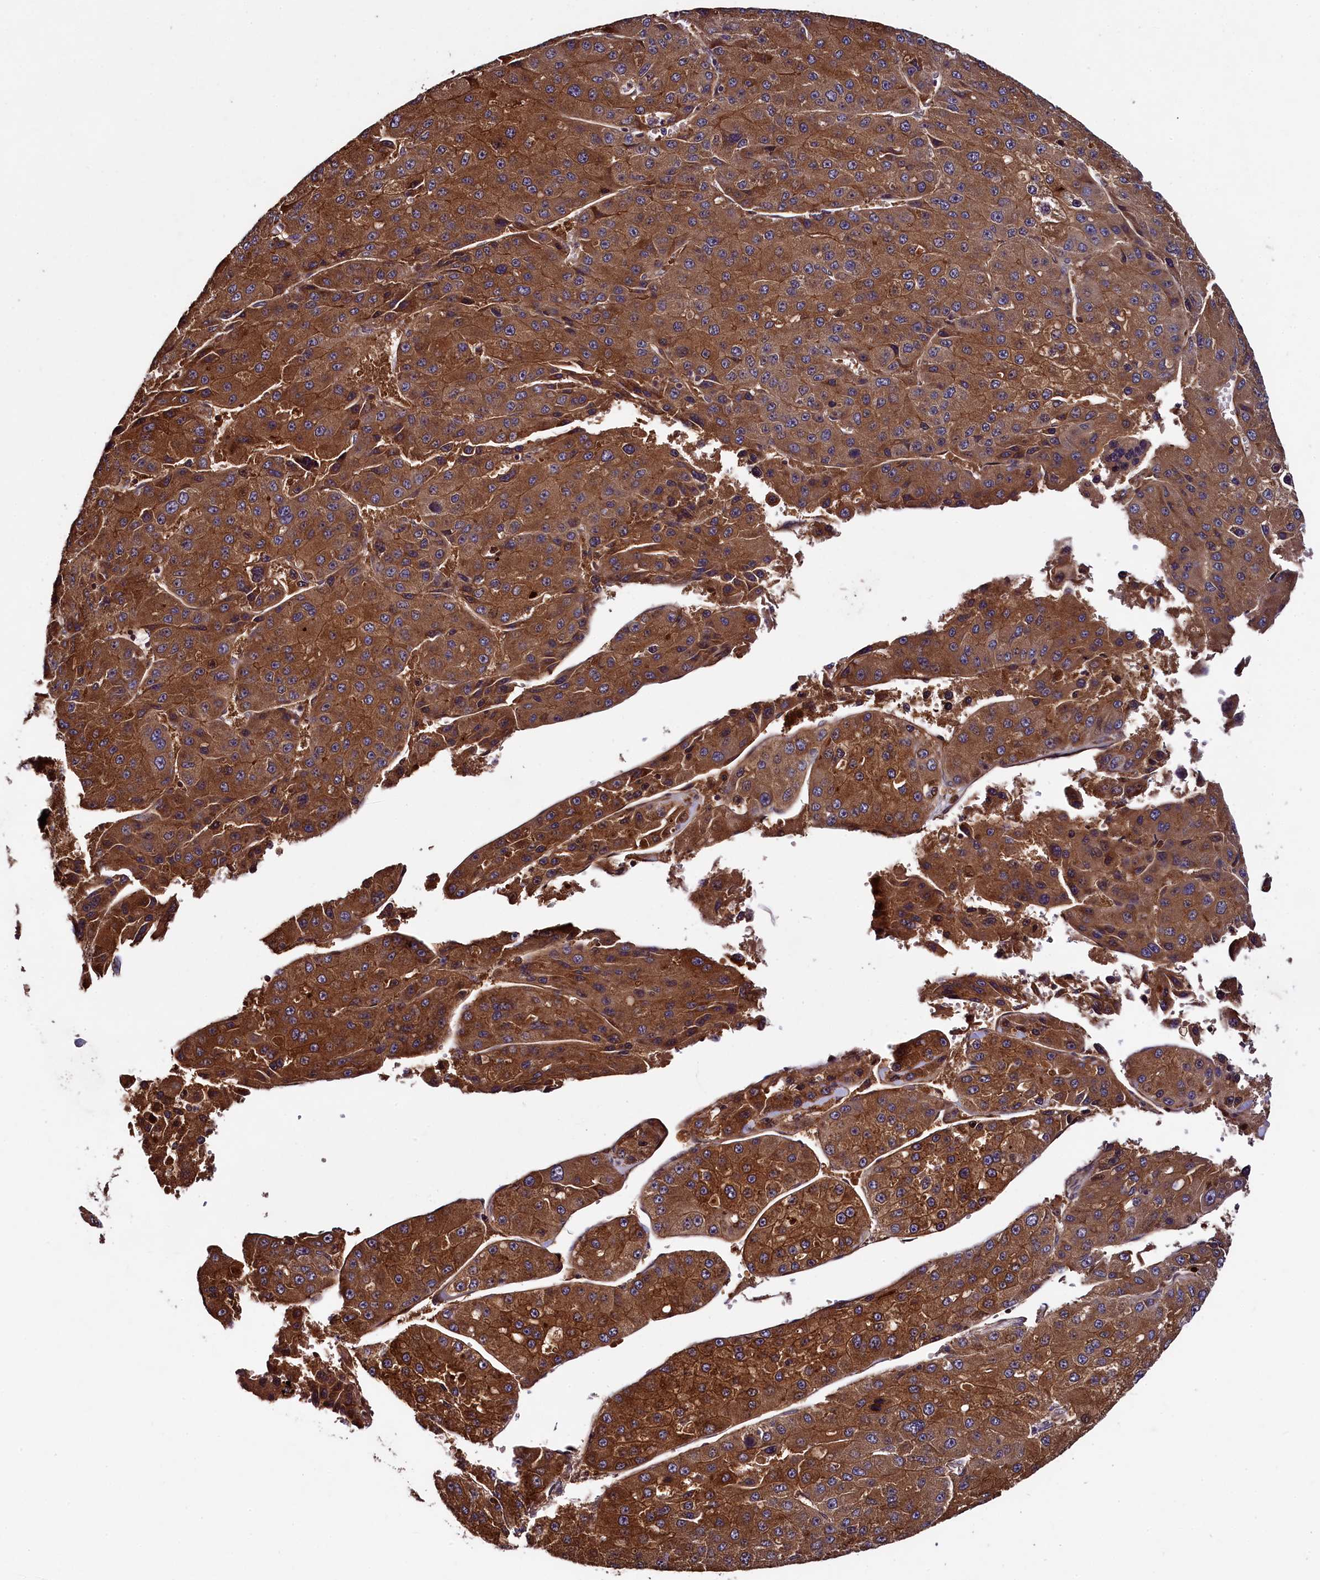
{"staining": {"intensity": "strong", "quantity": ">75%", "location": "cytoplasmic/membranous"}, "tissue": "liver cancer", "cell_type": "Tumor cells", "image_type": "cancer", "snomed": [{"axis": "morphology", "description": "Carcinoma, Hepatocellular, NOS"}, {"axis": "topography", "description": "Liver"}], "caption": "IHC image of neoplastic tissue: liver cancer (hepatocellular carcinoma) stained using immunohistochemistry displays high levels of strong protein expression localized specifically in the cytoplasmic/membranous of tumor cells, appearing as a cytoplasmic/membranous brown color.", "gene": "CCDC102A", "patient": {"sex": "female", "age": 73}}